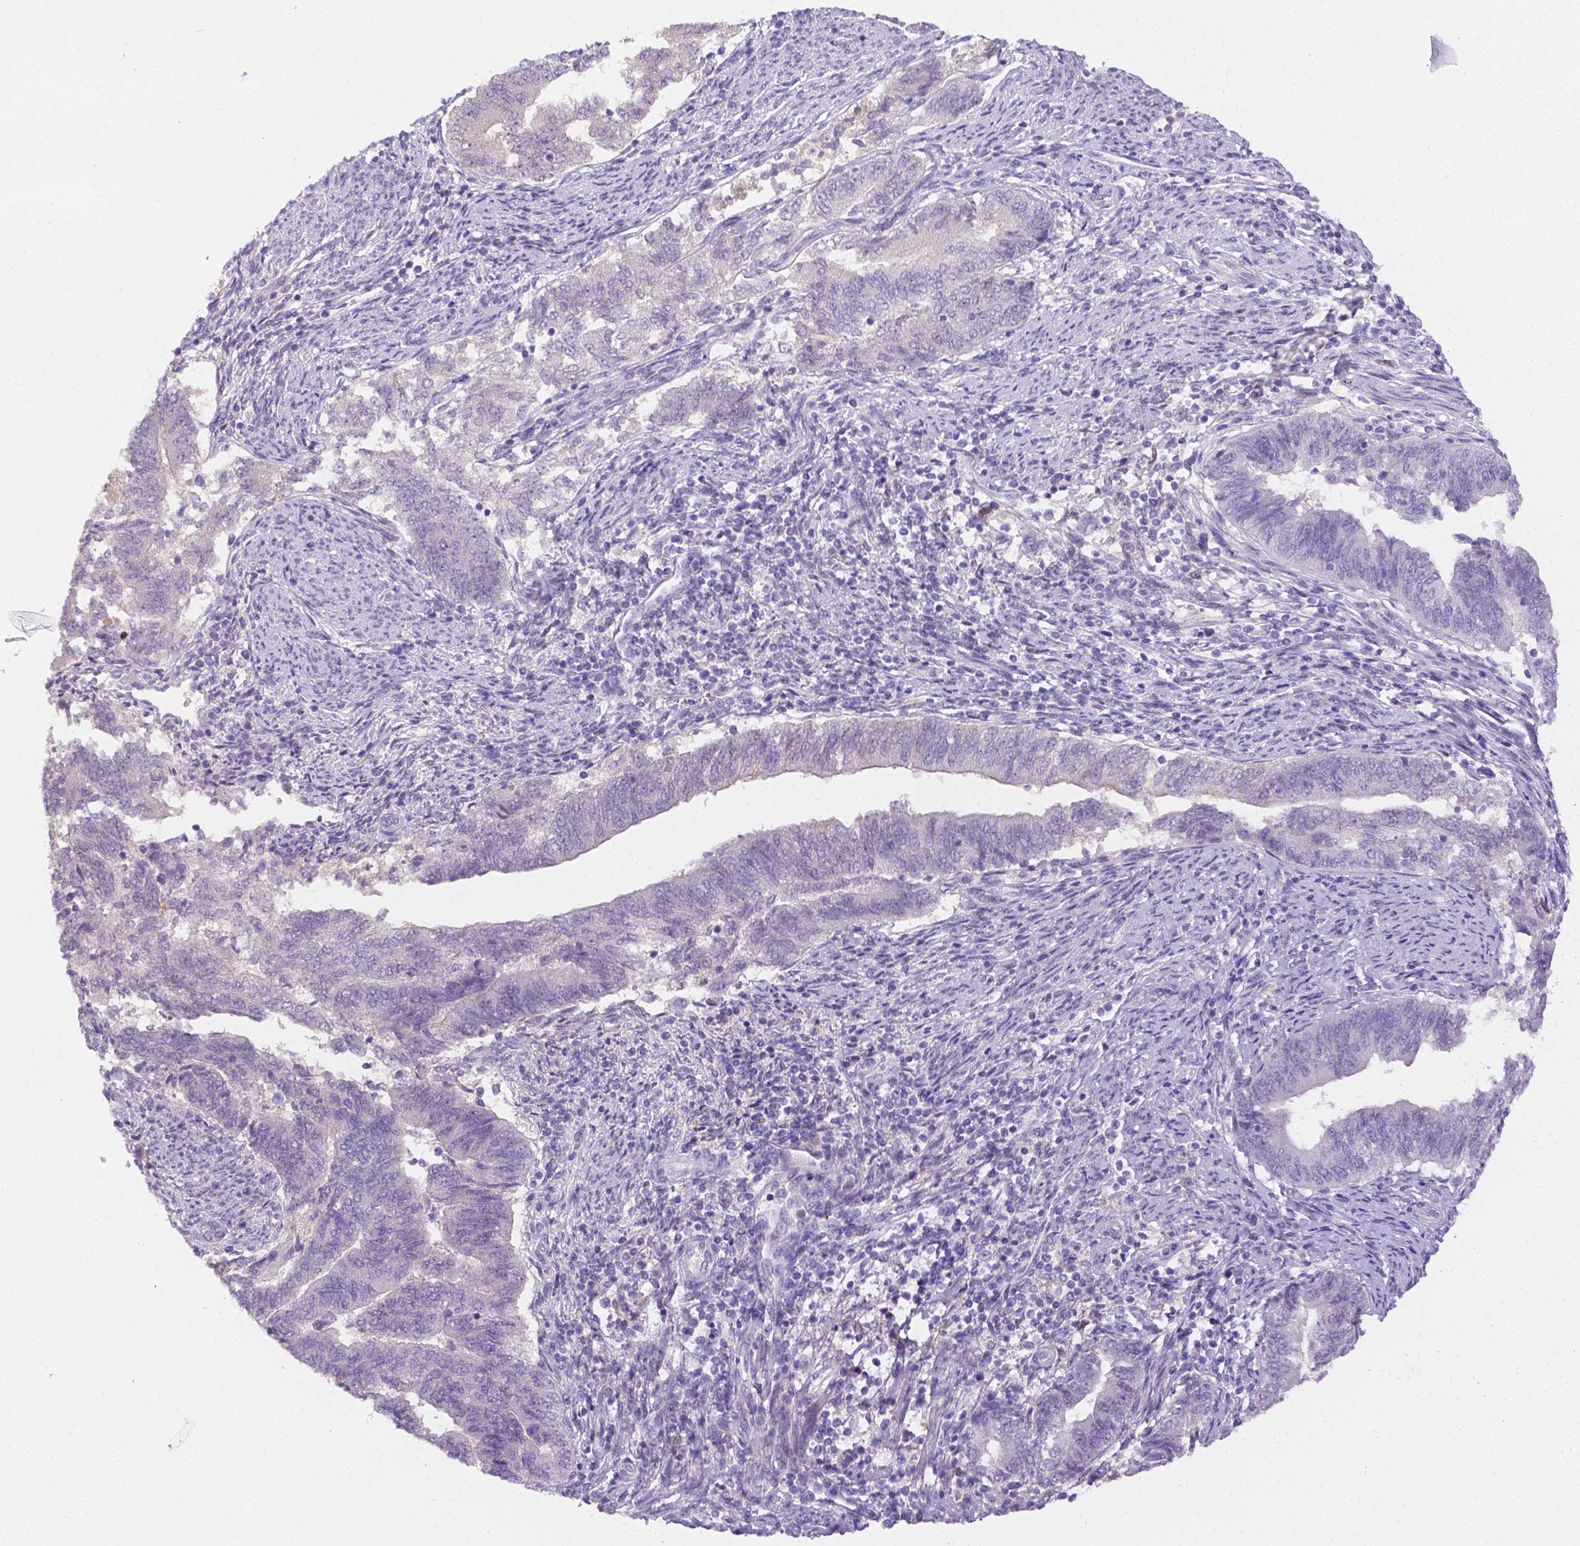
{"staining": {"intensity": "negative", "quantity": "none", "location": "none"}, "tissue": "endometrial cancer", "cell_type": "Tumor cells", "image_type": "cancer", "snomed": [{"axis": "morphology", "description": "Adenocarcinoma, NOS"}, {"axis": "topography", "description": "Endometrium"}], "caption": "Endometrial cancer stained for a protein using IHC demonstrates no expression tumor cells.", "gene": "NXPH2", "patient": {"sex": "female", "age": 65}}